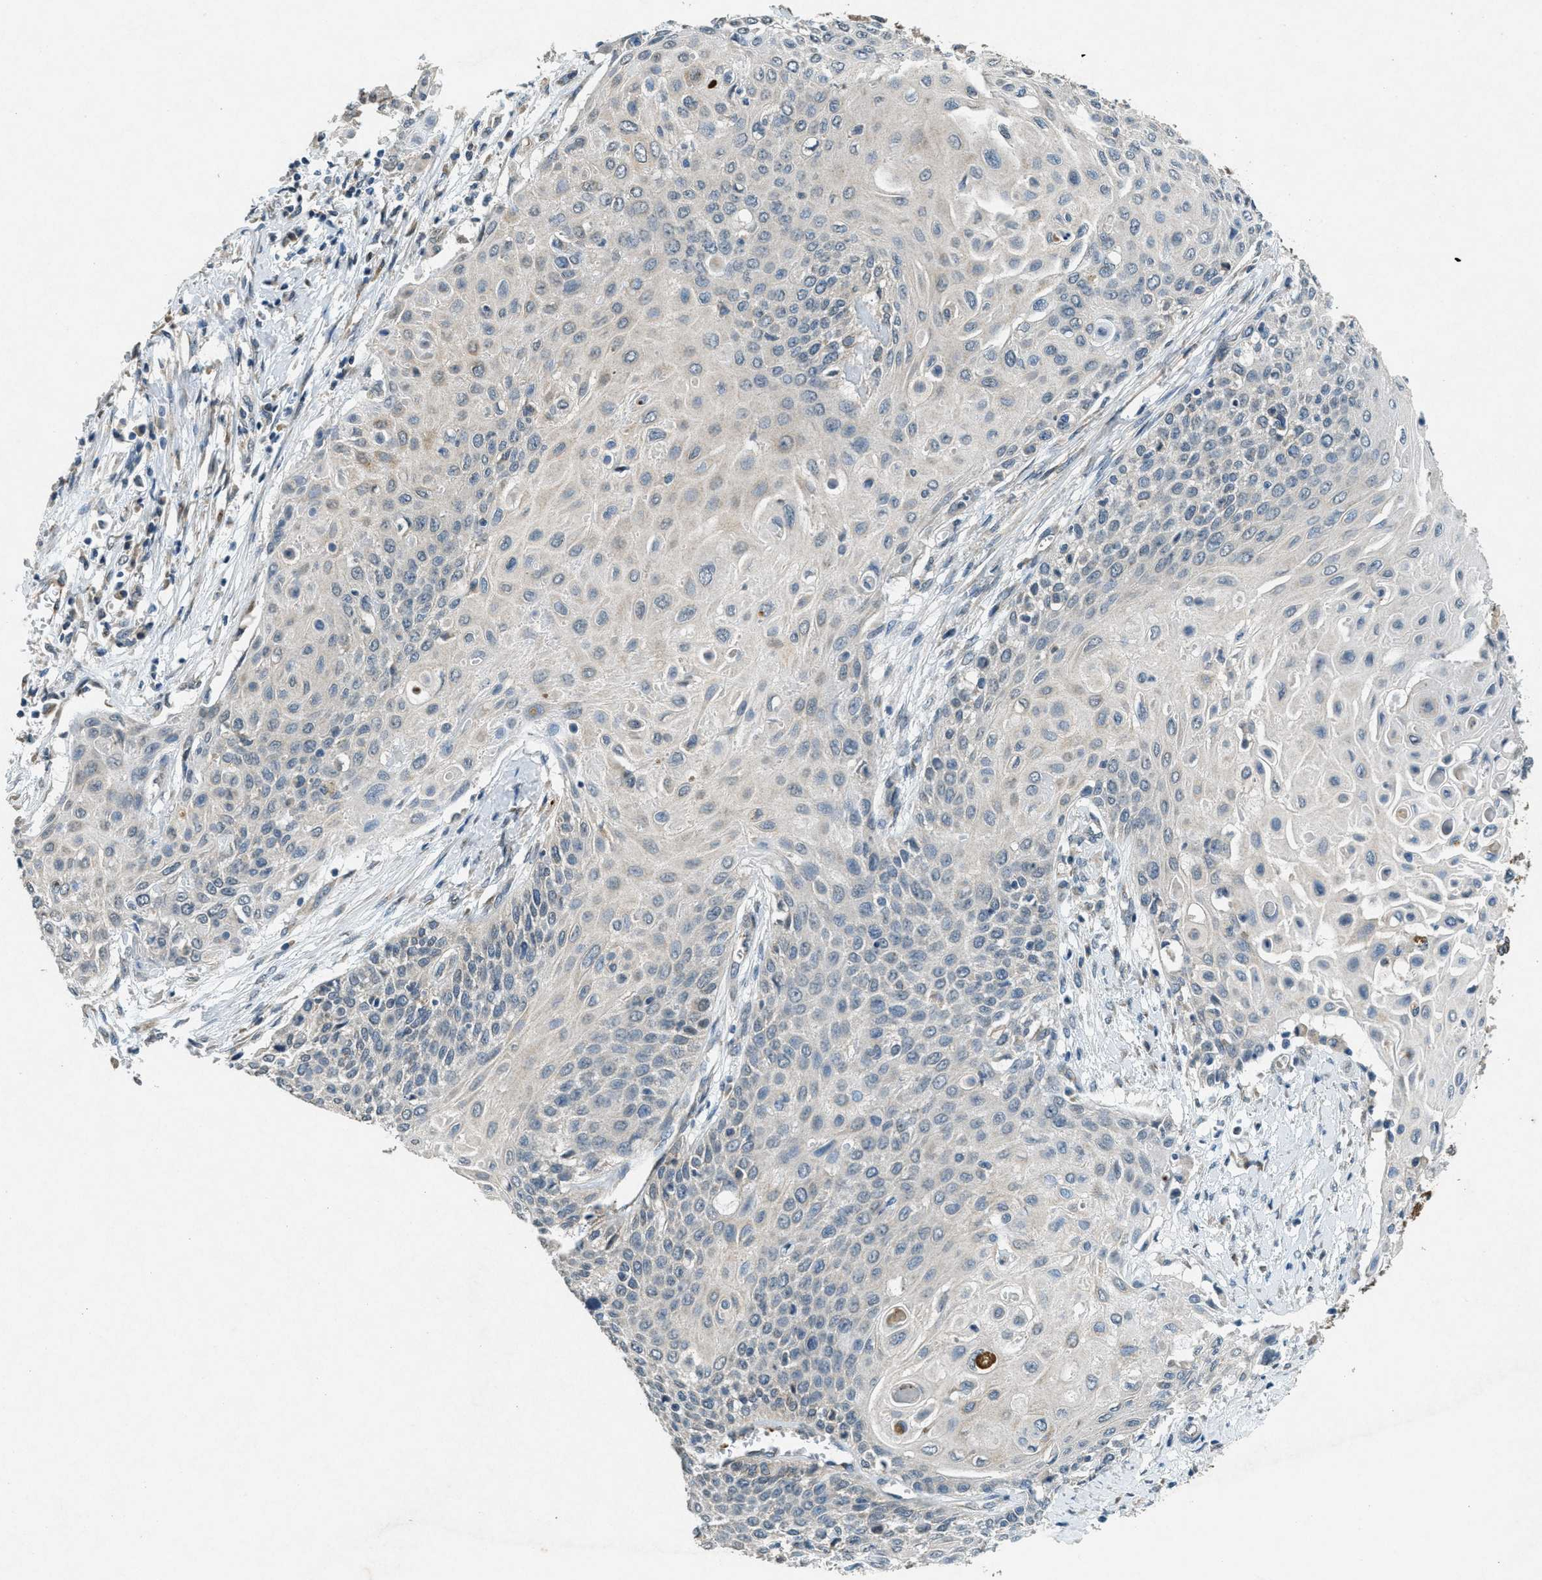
{"staining": {"intensity": "negative", "quantity": "none", "location": "none"}, "tissue": "cervical cancer", "cell_type": "Tumor cells", "image_type": "cancer", "snomed": [{"axis": "morphology", "description": "Squamous cell carcinoma, NOS"}, {"axis": "topography", "description": "Cervix"}], "caption": "Cervical squamous cell carcinoma stained for a protein using immunohistochemistry demonstrates no positivity tumor cells.", "gene": "RAB3D", "patient": {"sex": "female", "age": 39}}